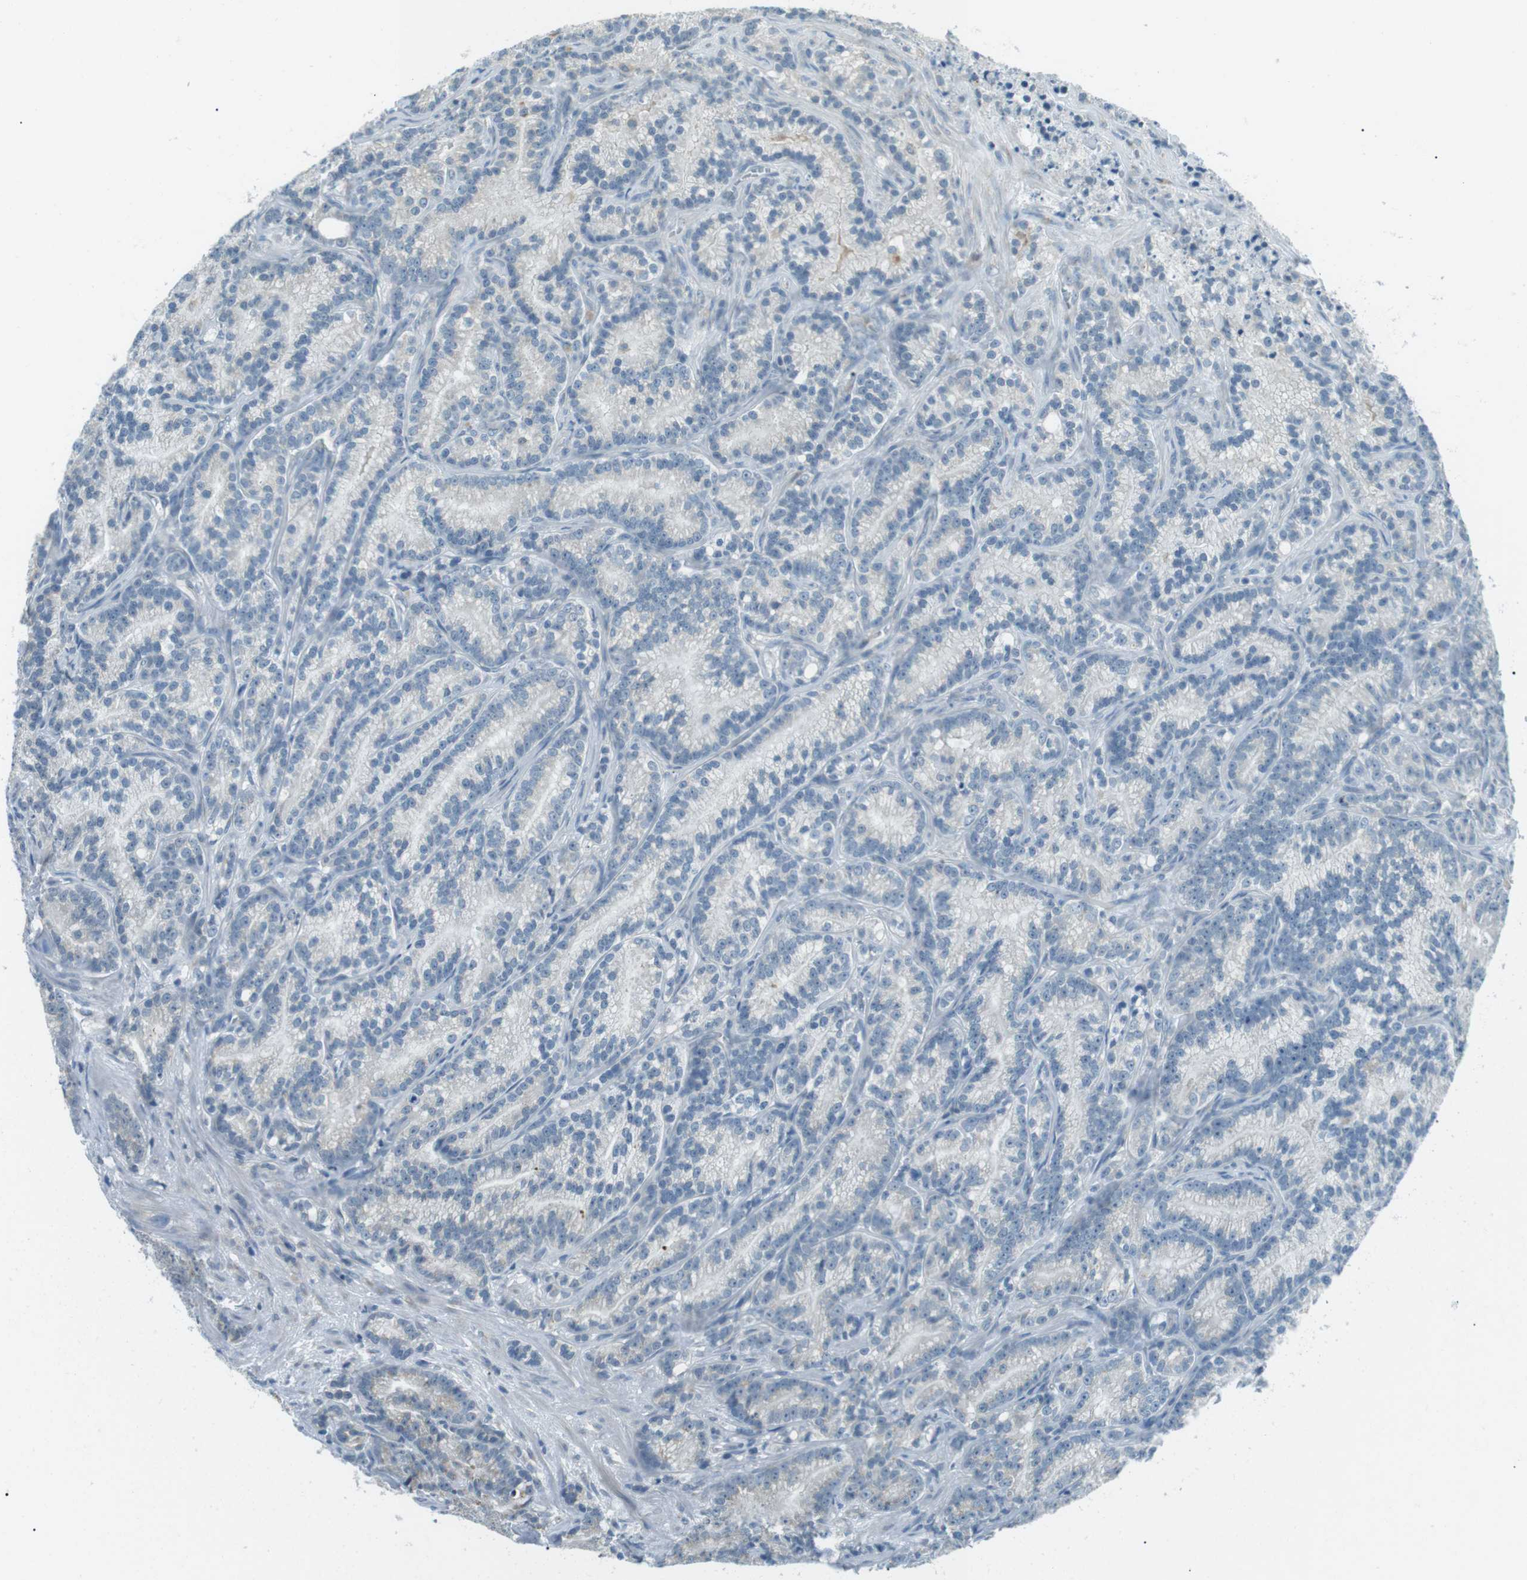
{"staining": {"intensity": "weak", "quantity": "<25%", "location": "cytoplasmic/membranous"}, "tissue": "prostate cancer", "cell_type": "Tumor cells", "image_type": "cancer", "snomed": [{"axis": "morphology", "description": "Adenocarcinoma, Low grade"}, {"axis": "topography", "description": "Prostate"}], "caption": "A high-resolution image shows immunohistochemistry (IHC) staining of prostate cancer (adenocarcinoma (low-grade)), which shows no significant staining in tumor cells.", "gene": "SERPINB2", "patient": {"sex": "male", "age": 89}}